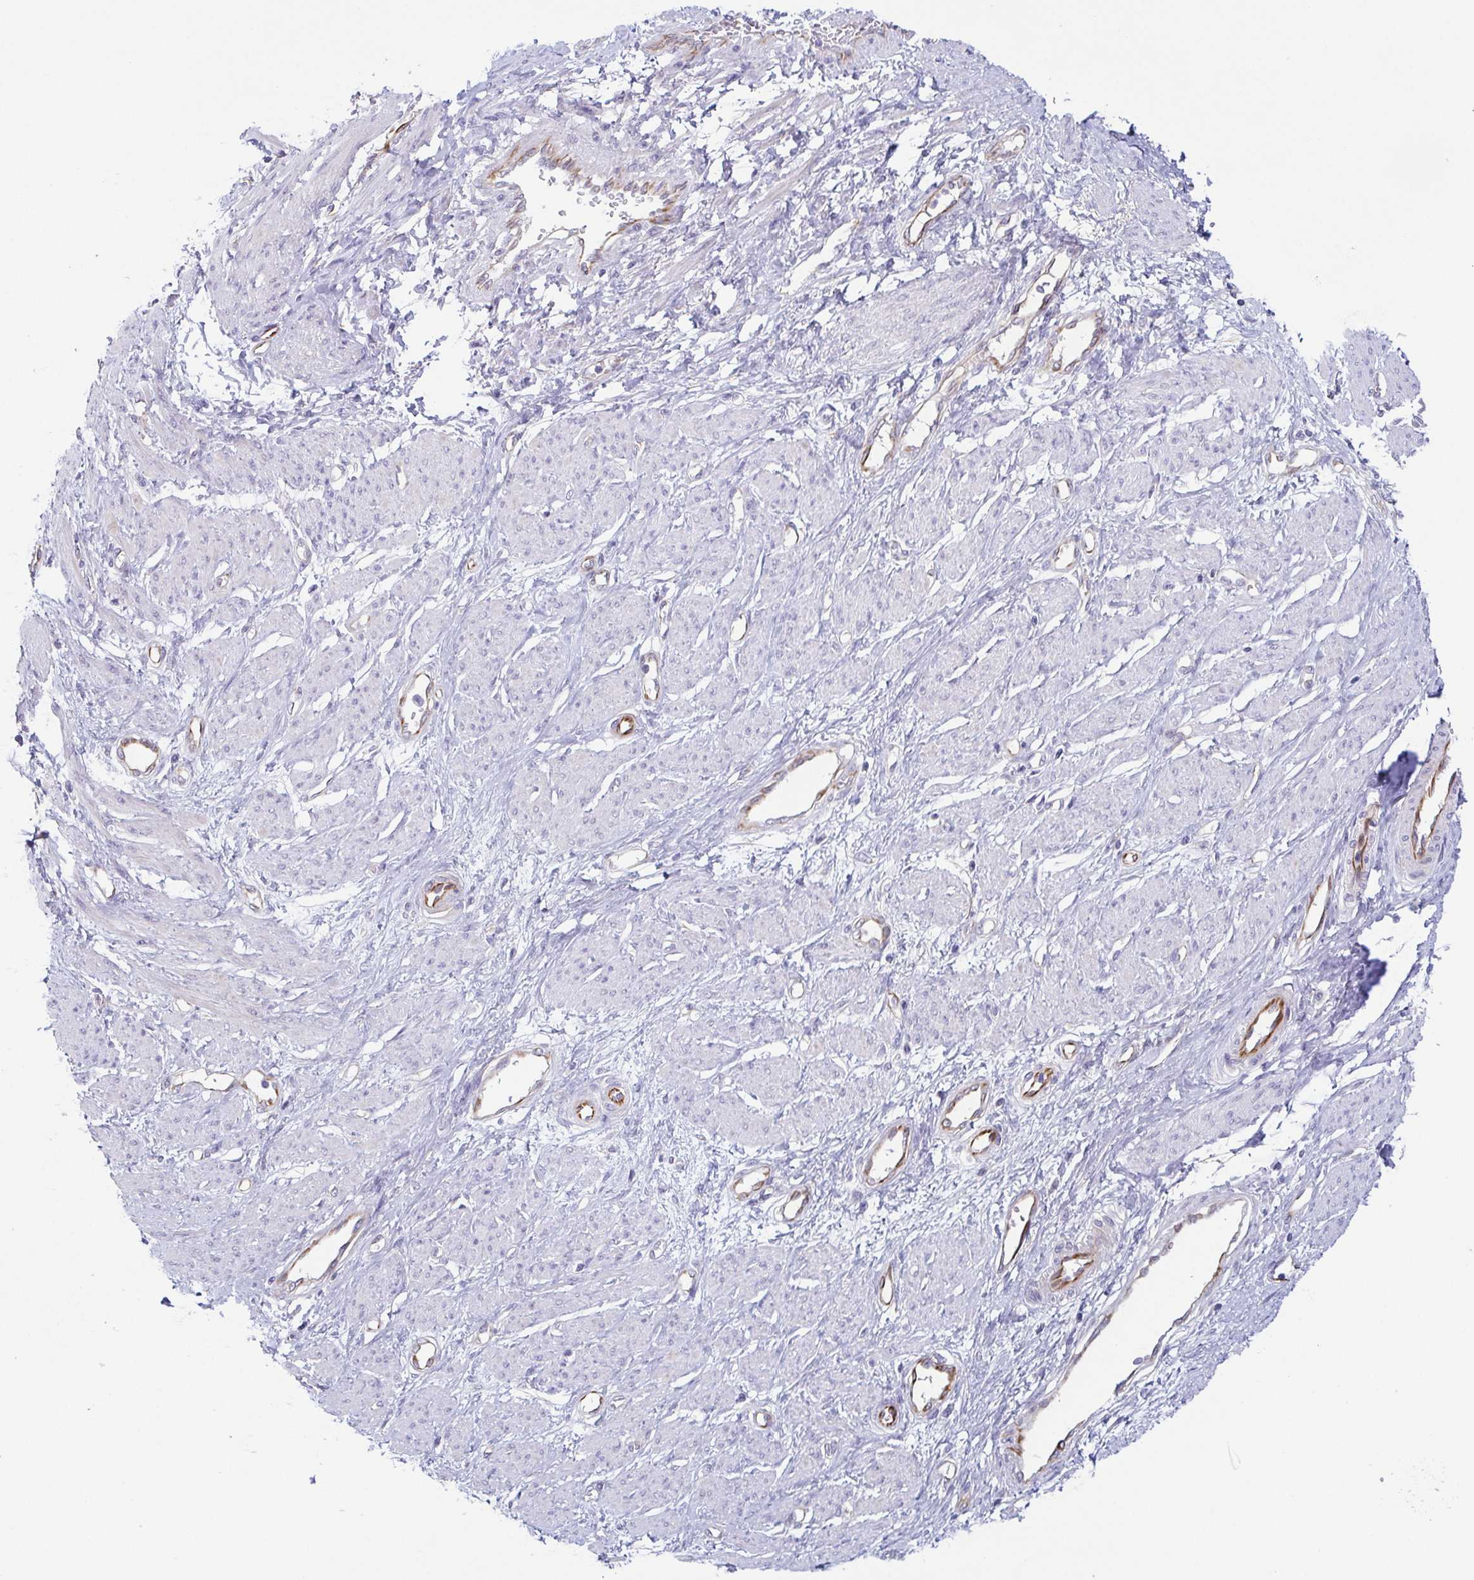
{"staining": {"intensity": "negative", "quantity": "none", "location": "none"}, "tissue": "smooth muscle", "cell_type": "Smooth muscle cells", "image_type": "normal", "snomed": [{"axis": "morphology", "description": "Normal tissue, NOS"}, {"axis": "topography", "description": "Smooth muscle"}, {"axis": "topography", "description": "Uterus"}], "caption": "Immunohistochemistry (IHC) image of benign human smooth muscle stained for a protein (brown), which displays no expression in smooth muscle cells. (Immunohistochemistry (IHC), brightfield microscopy, high magnification).", "gene": "COL17A1", "patient": {"sex": "female", "age": 39}}